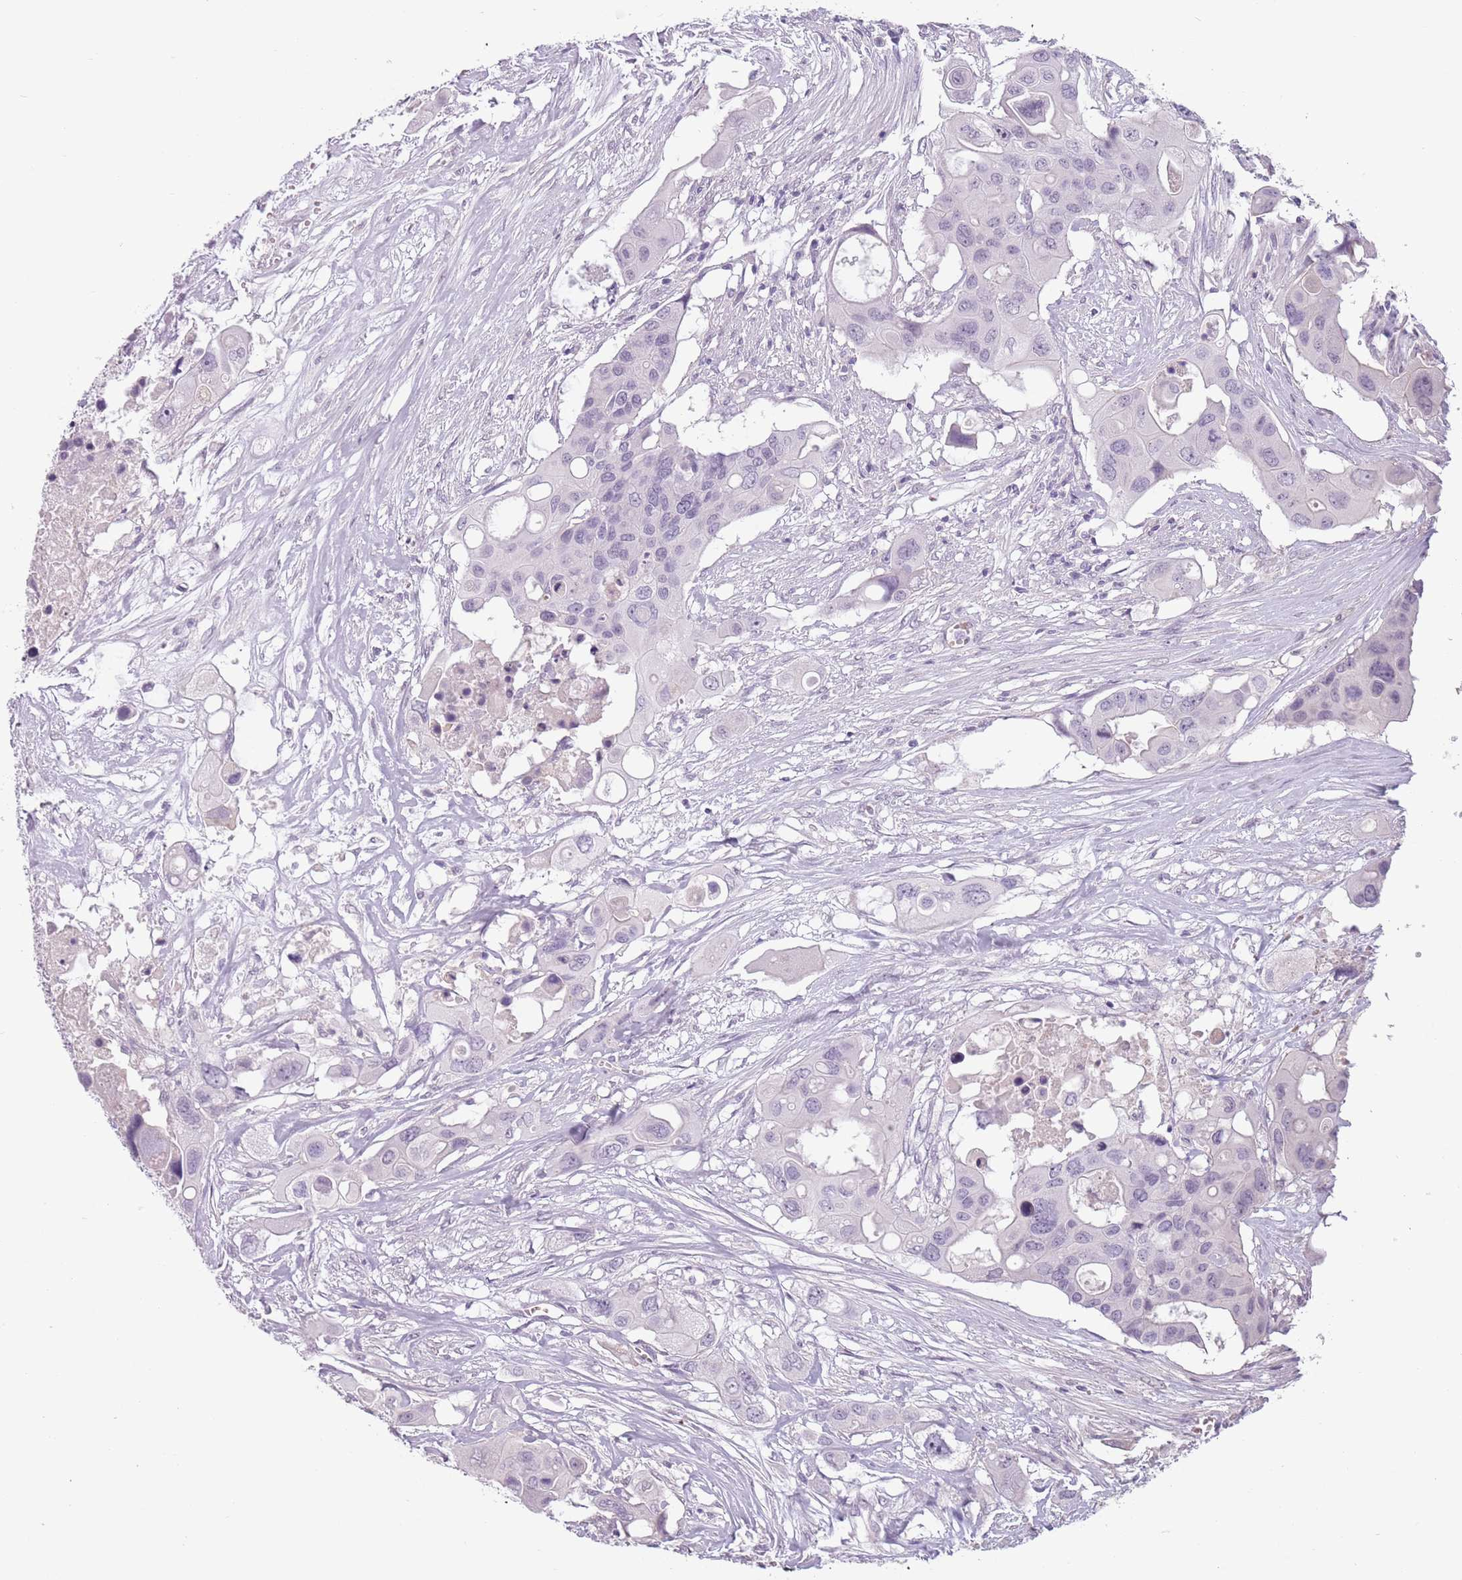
{"staining": {"intensity": "negative", "quantity": "none", "location": "none"}, "tissue": "colorectal cancer", "cell_type": "Tumor cells", "image_type": "cancer", "snomed": [{"axis": "morphology", "description": "Adenocarcinoma, NOS"}, {"axis": "topography", "description": "Colon"}], "caption": "Protein analysis of colorectal cancer (adenocarcinoma) displays no significant staining in tumor cells.", "gene": "PIEZO1", "patient": {"sex": "male", "age": 77}}